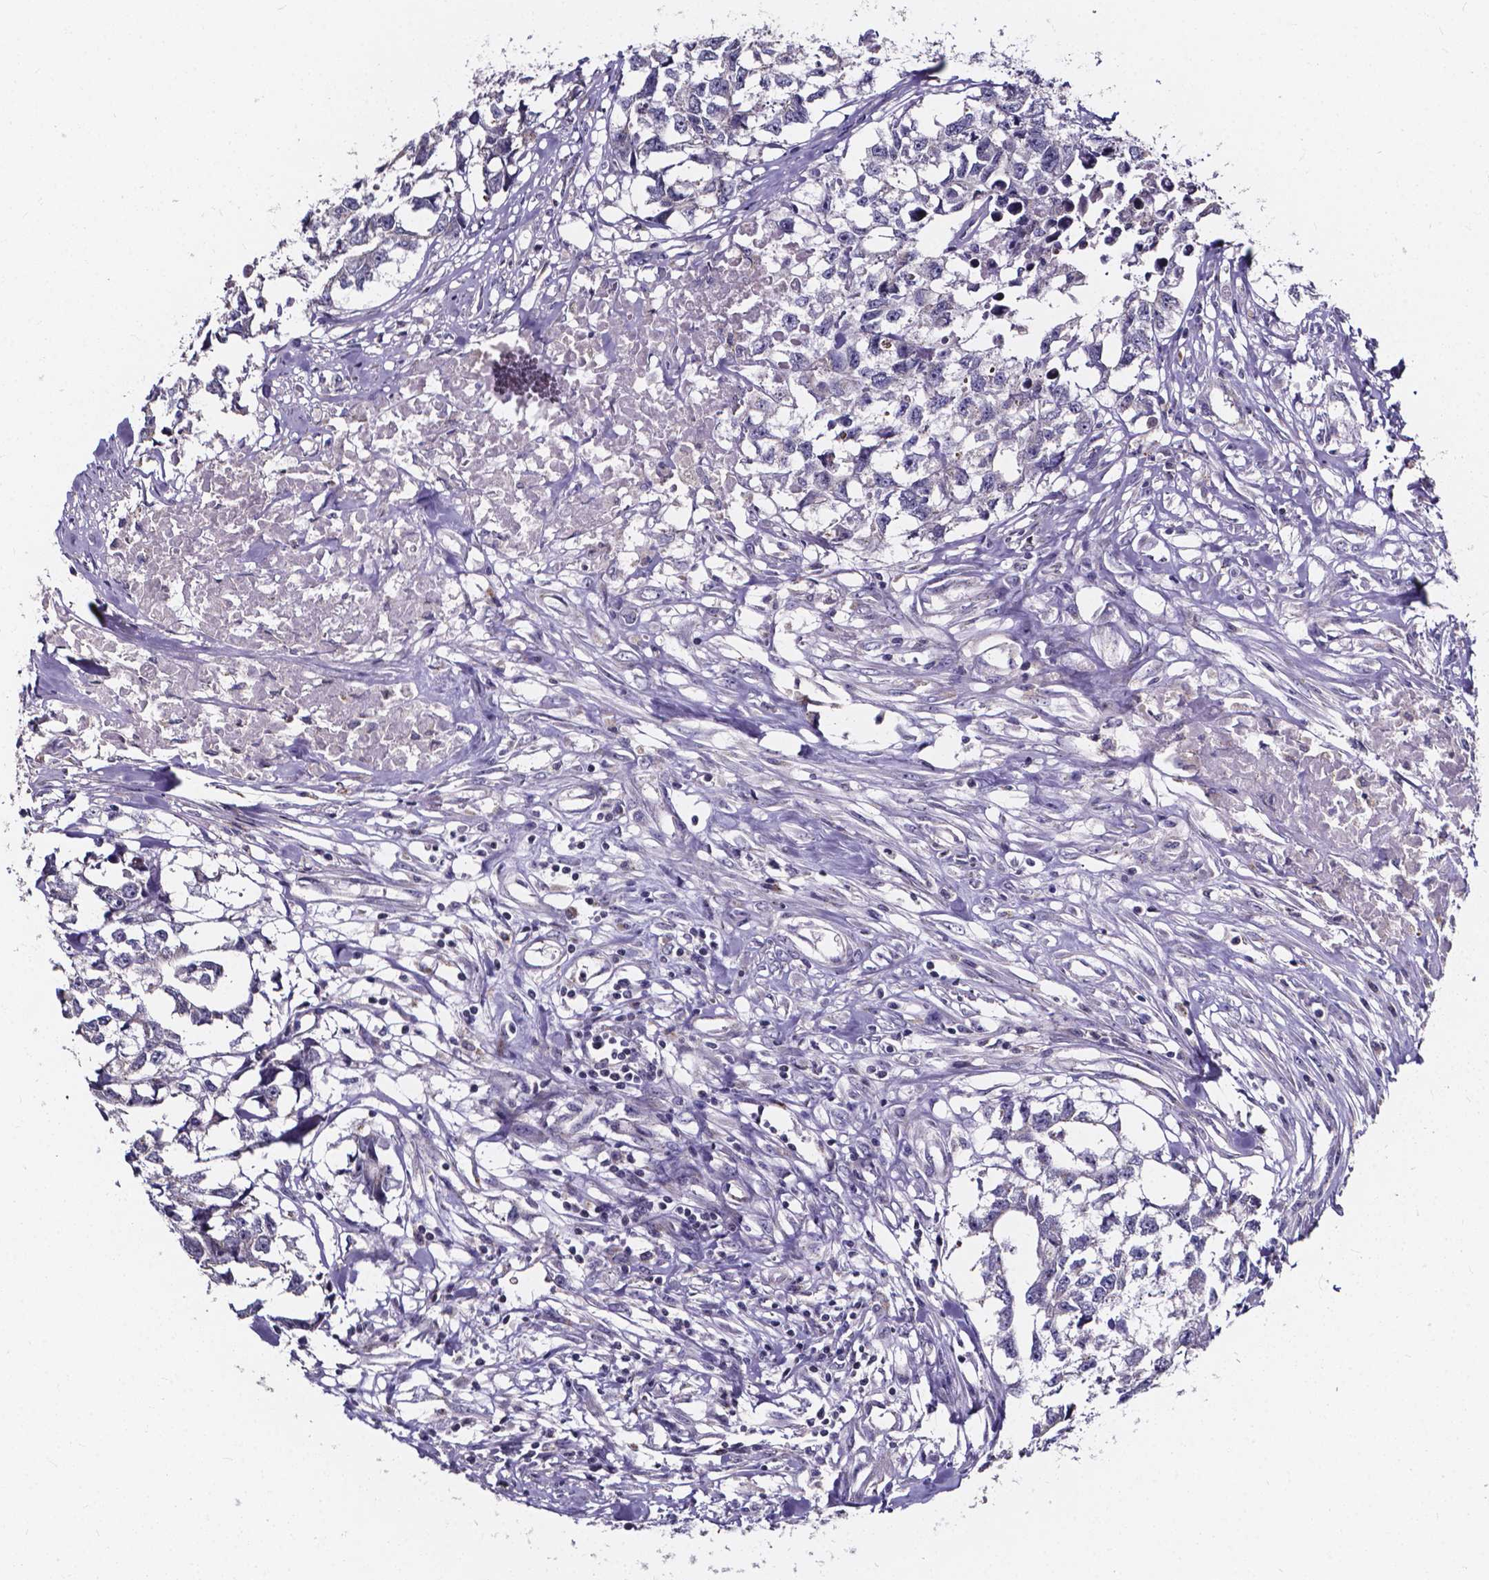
{"staining": {"intensity": "negative", "quantity": "none", "location": "none"}, "tissue": "testis cancer", "cell_type": "Tumor cells", "image_type": "cancer", "snomed": [{"axis": "morphology", "description": "Carcinoma, Embryonal, NOS"}, {"axis": "morphology", "description": "Teratoma, malignant, NOS"}, {"axis": "topography", "description": "Testis"}], "caption": "High magnification brightfield microscopy of teratoma (malignant) (testis) stained with DAB (3,3'-diaminobenzidine) (brown) and counterstained with hematoxylin (blue): tumor cells show no significant staining.", "gene": "THEMIS", "patient": {"sex": "male", "age": 44}}